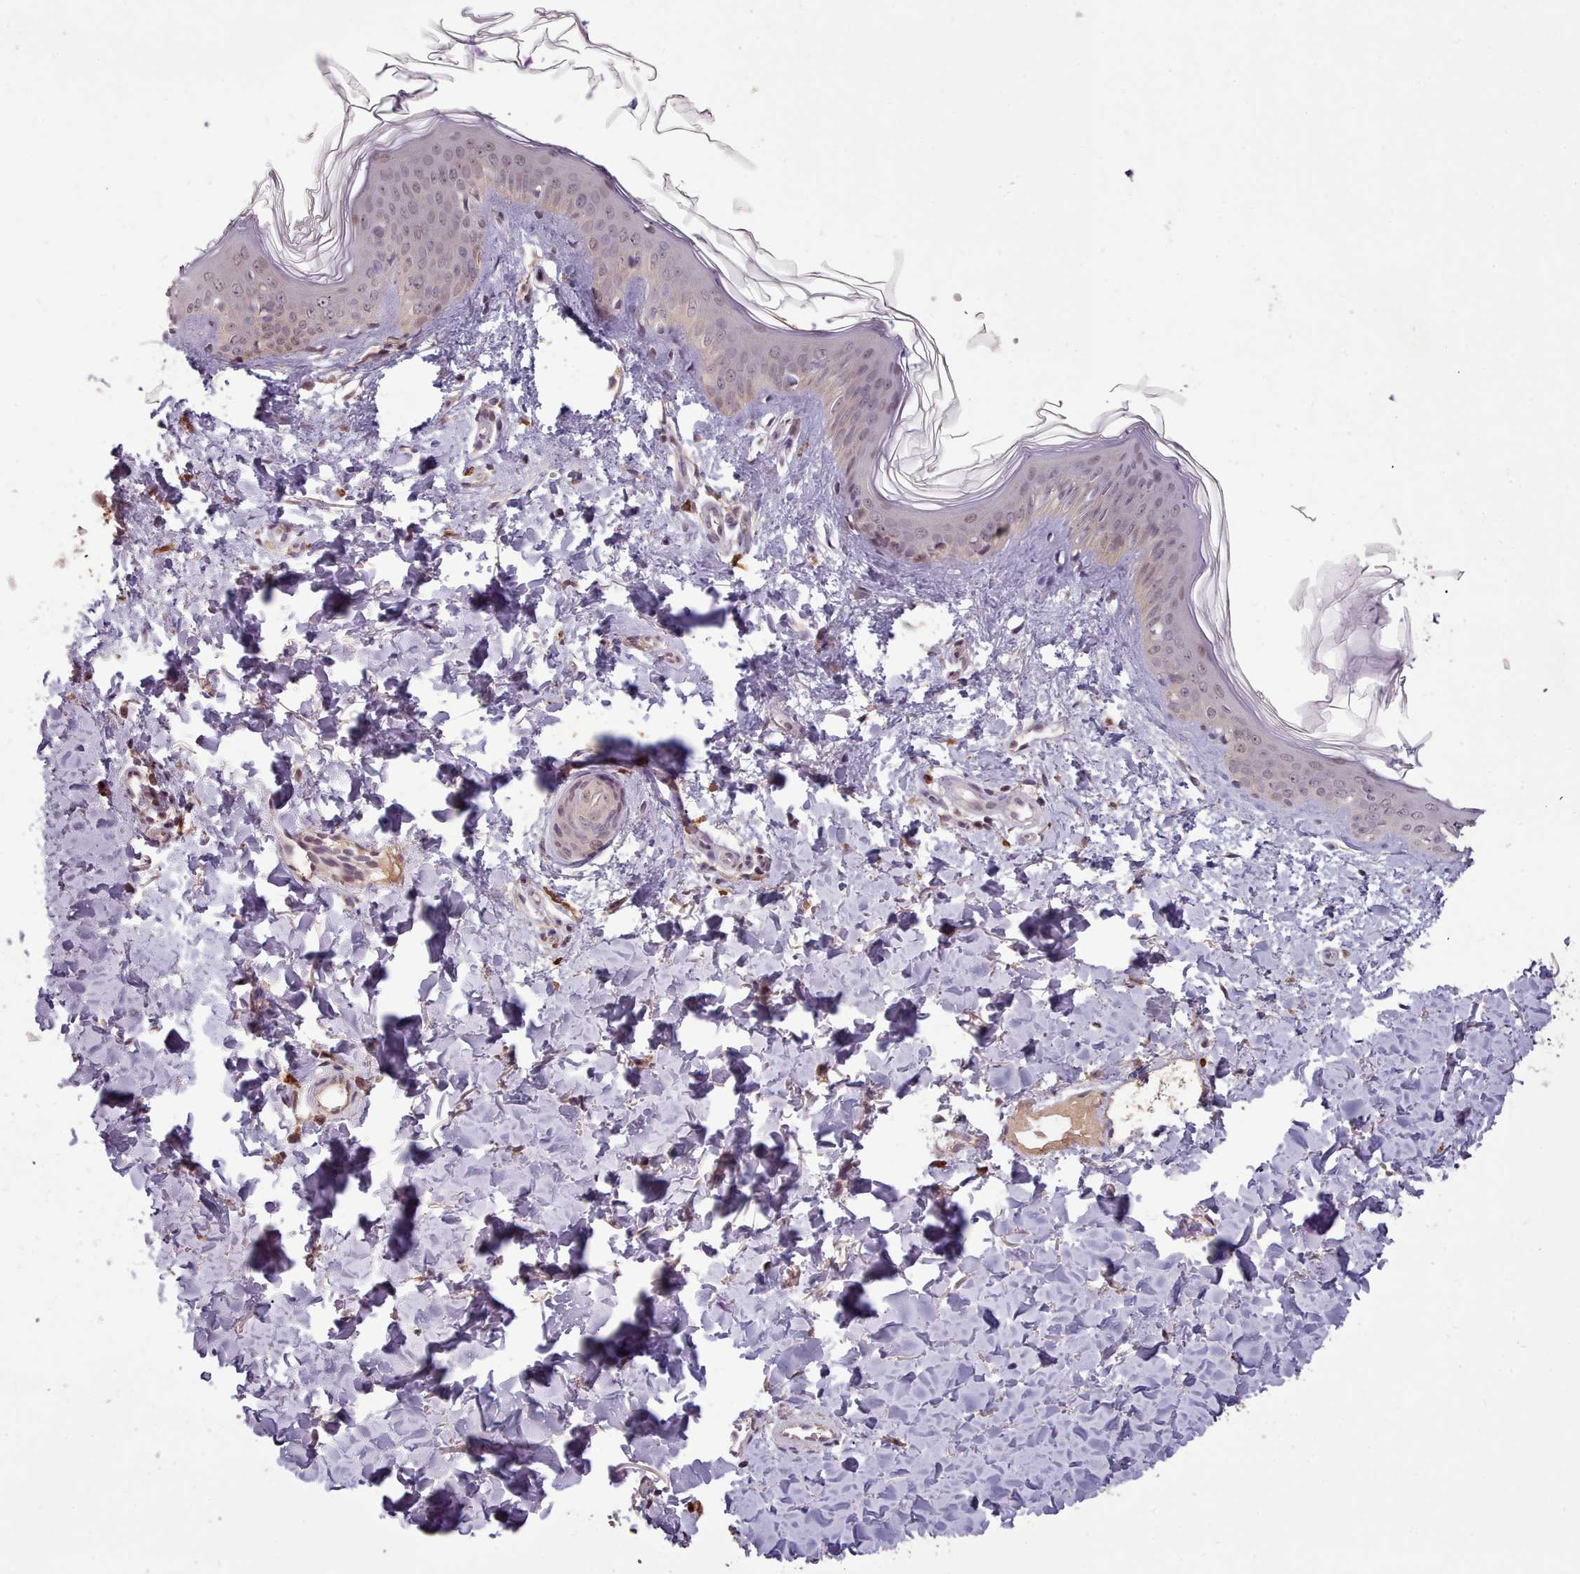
{"staining": {"intensity": "moderate", "quantity": ">75%", "location": "nuclear"}, "tissue": "skin", "cell_type": "Fibroblasts", "image_type": "normal", "snomed": [{"axis": "morphology", "description": "Normal tissue, NOS"}, {"axis": "topography", "description": "Skin"}], "caption": "A medium amount of moderate nuclear positivity is present in about >75% of fibroblasts in benign skin. Nuclei are stained in blue.", "gene": "CDC6", "patient": {"sex": "female", "age": 41}}